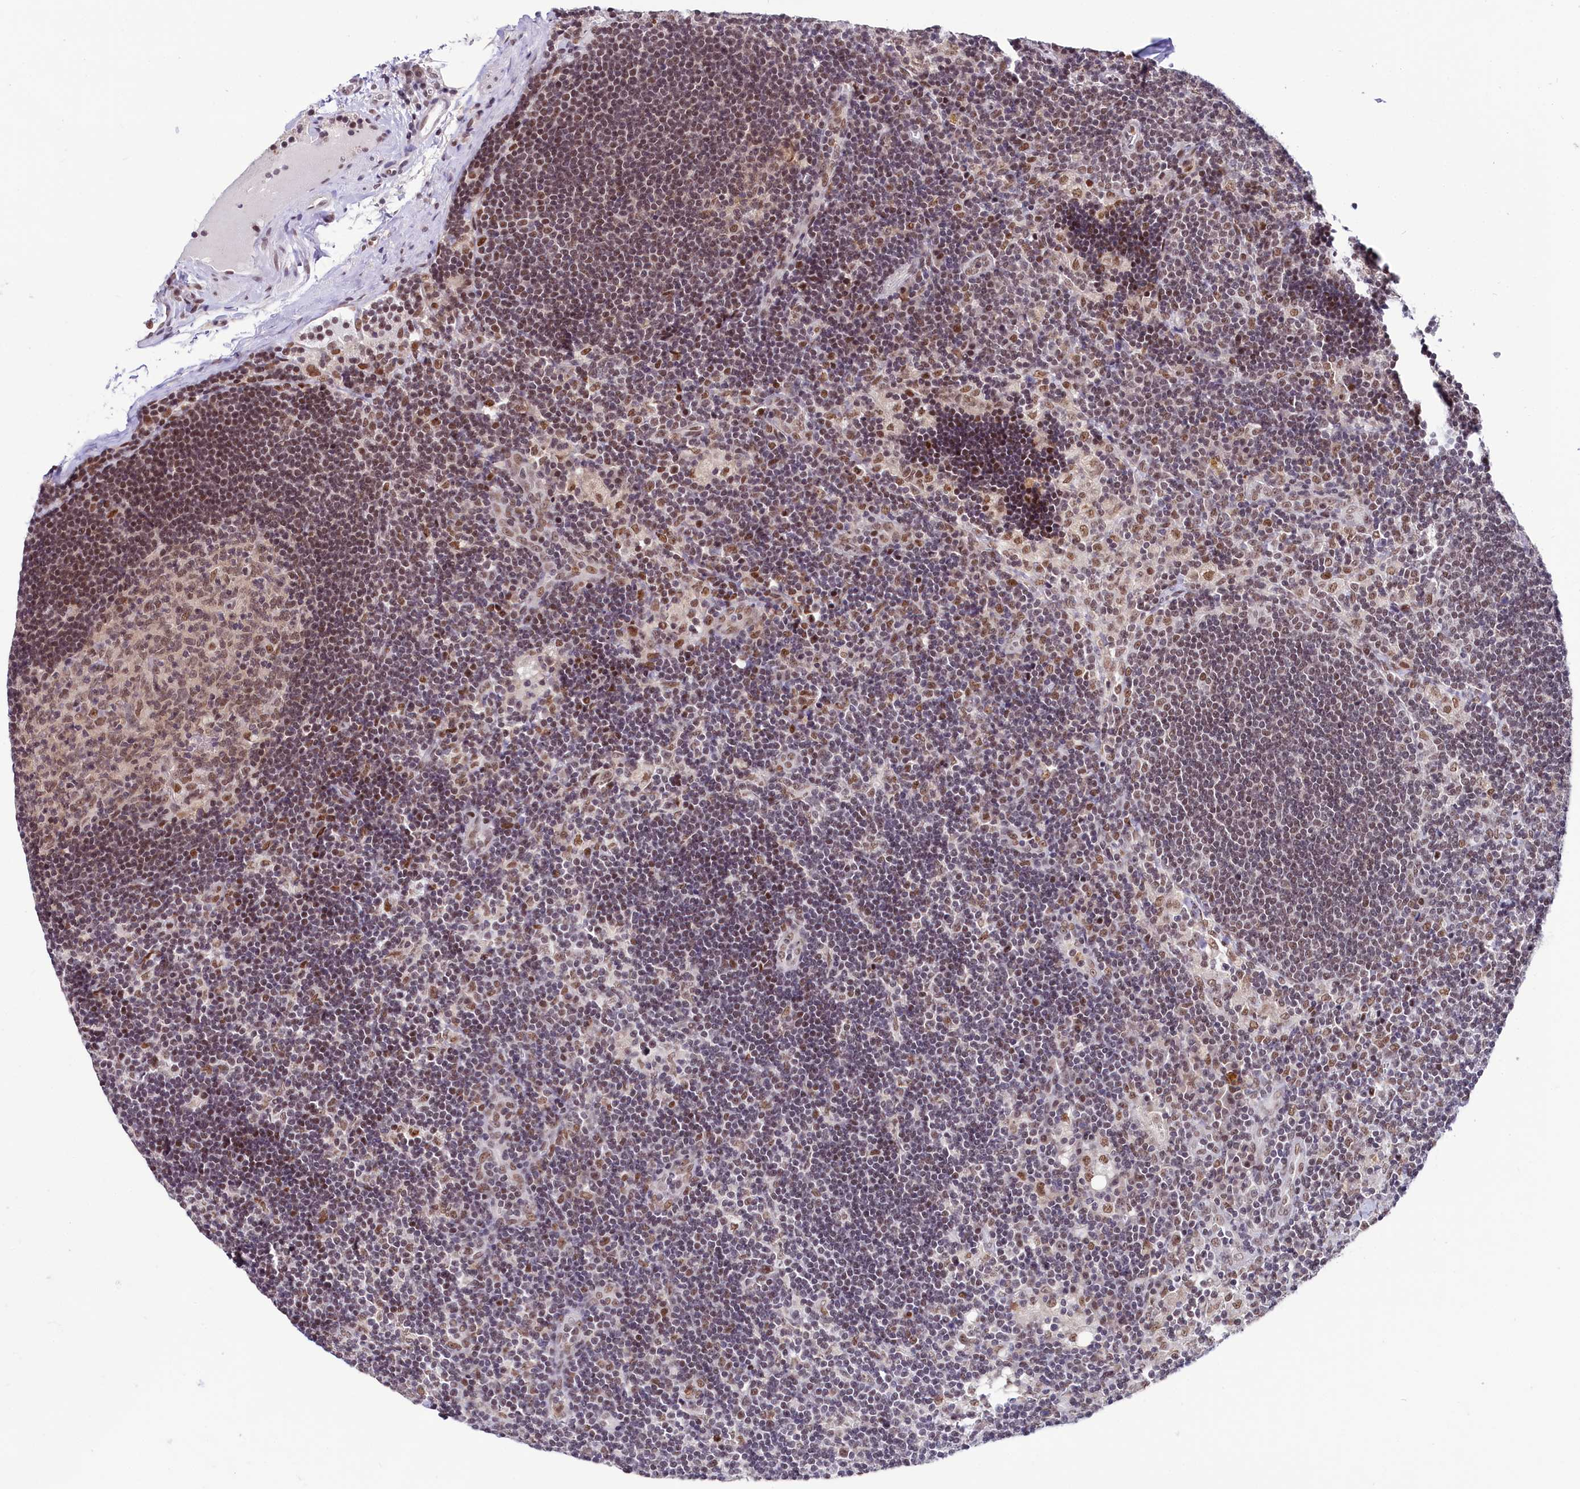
{"staining": {"intensity": "moderate", "quantity": ">75%", "location": "nuclear"}, "tissue": "lymph node", "cell_type": "Germinal center cells", "image_type": "normal", "snomed": [{"axis": "morphology", "description": "Normal tissue, NOS"}, {"axis": "topography", "description": "Lymph node"}], "caption": "High-power microscopy captured an immunohistochemistry photomicrograph of benign lymph node, revealing moderate nuclear expression in approximately >75% of germinal center cells. (DAB (3,3'-diaminobenzidine) IHC with brightfield microscopy, high magnification).", "gene": "SCAF11", "patient": {"sex": "male", "age": 24}}